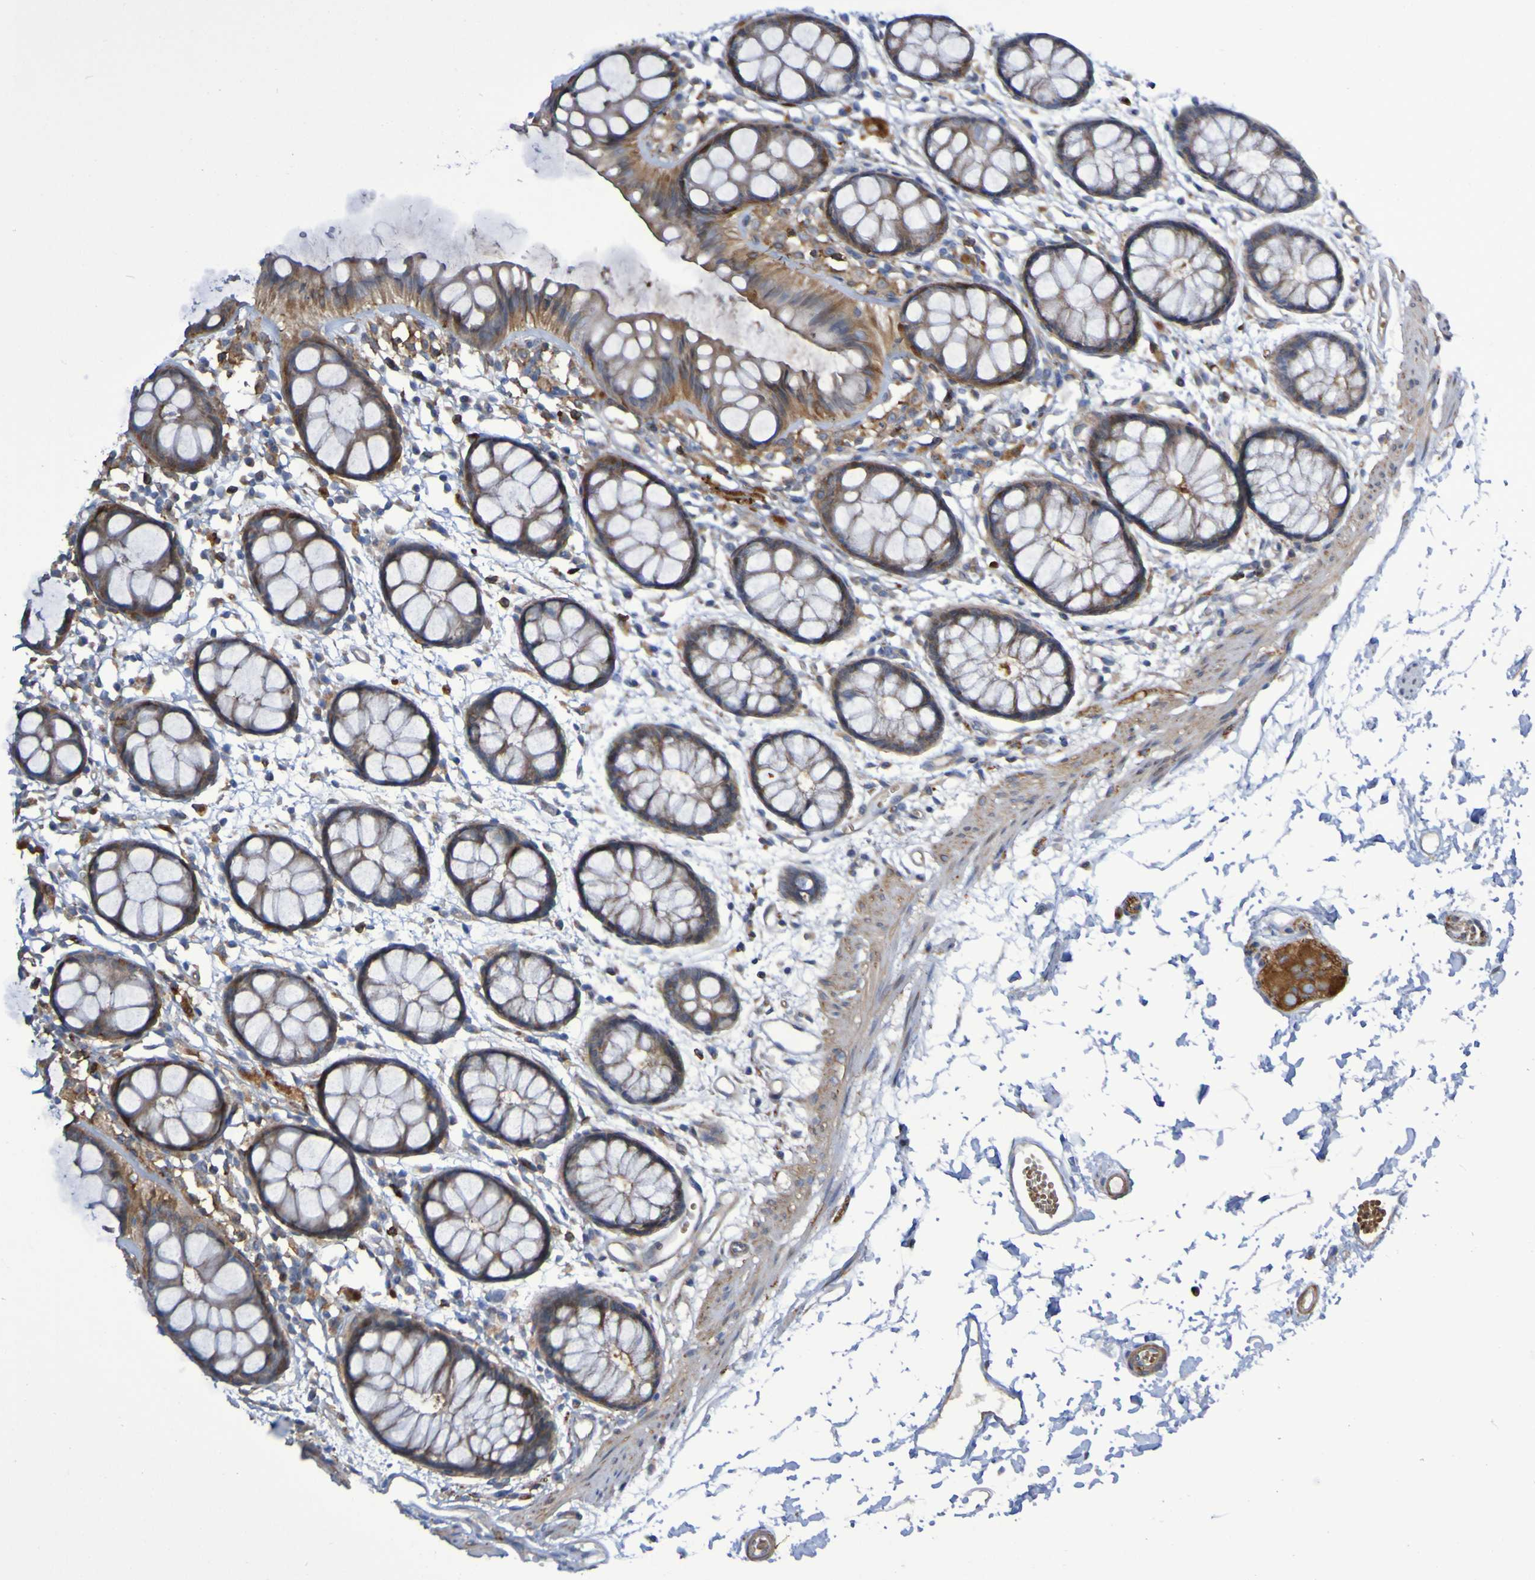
{"staining": {"intensity": "moderate", "quantity": ">75%", "location": "cytoplasmic/membranous"}, "tissue": "rectum", "cell_type": "Glandular cells", "image_type": "normal", "snomed": [{"axis": "morphology", "description": "Normal tissue, NOS"}, {"axis": "topography", "description": "Rectum"}], "caption": "Glandular cells demonstrate moderate cytoplasmic/membranous expression in about >75% of cells in normal rectum. (DAB (3,3'-diaminobenzidine) IHC with brightfield microscopy, high magnification).", "gene": "SCRG1", "patient": {"sex": "female", "age": 66}}